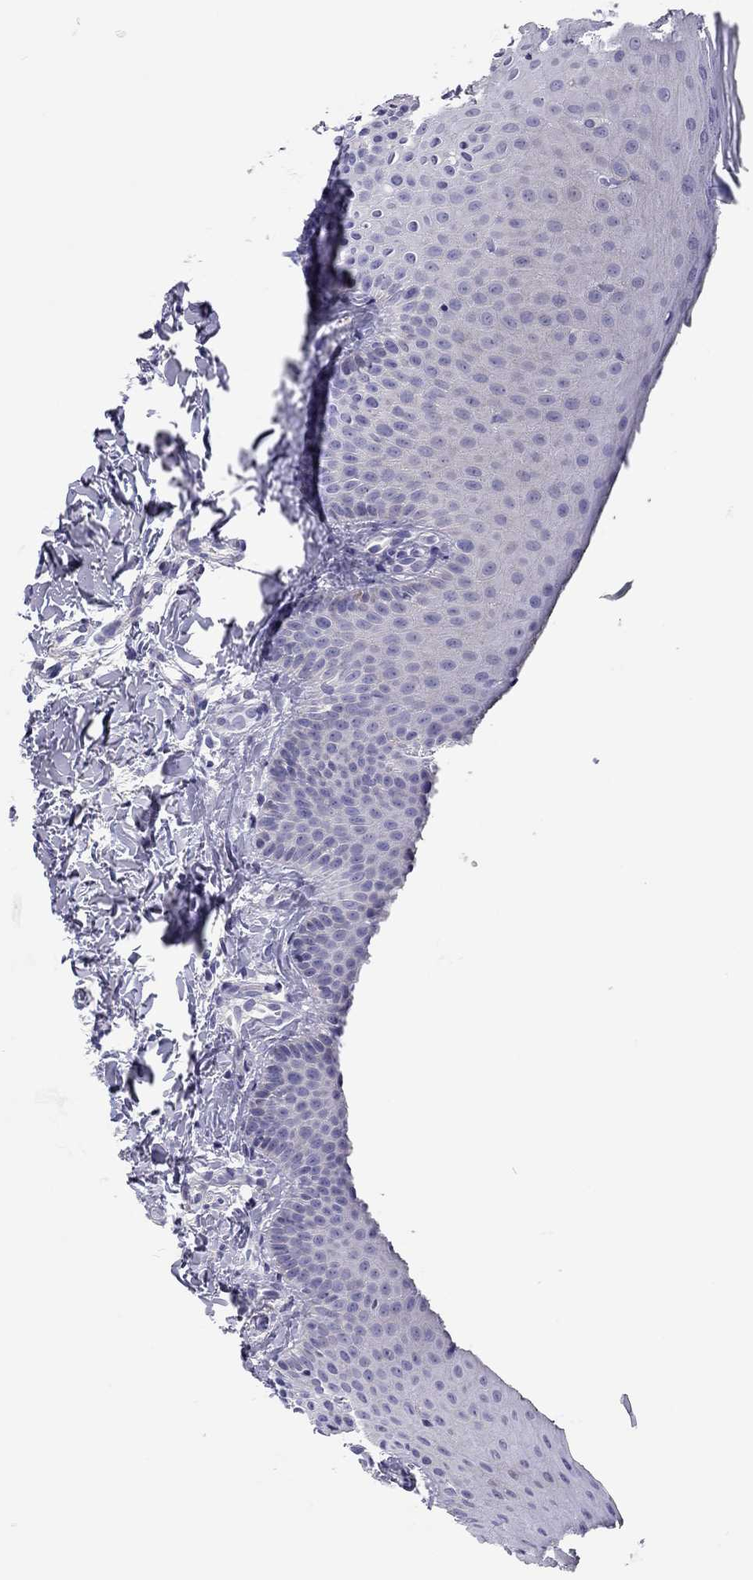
{"staining": {"intensity": "negative", "quantity": "none", "location": "none"}, "tissue": "oral mucosa", "cell_type": "Squamous epithelial cells", "image_type": "normal", "snomed": [{"axis": "morphology", "description": "Normal tissue, NOS"}, {"axis": "topography", "description": "Oral tissue"}], "caption": "Immunohistochemistry photomicrograph of unremarkable oral mucosa: human oral mucosa stained with DAB displays no significant protein staining in squamous epithelial cells.", "gene": "SCARB1", "patient": {"sex": "female", "age": 43}}